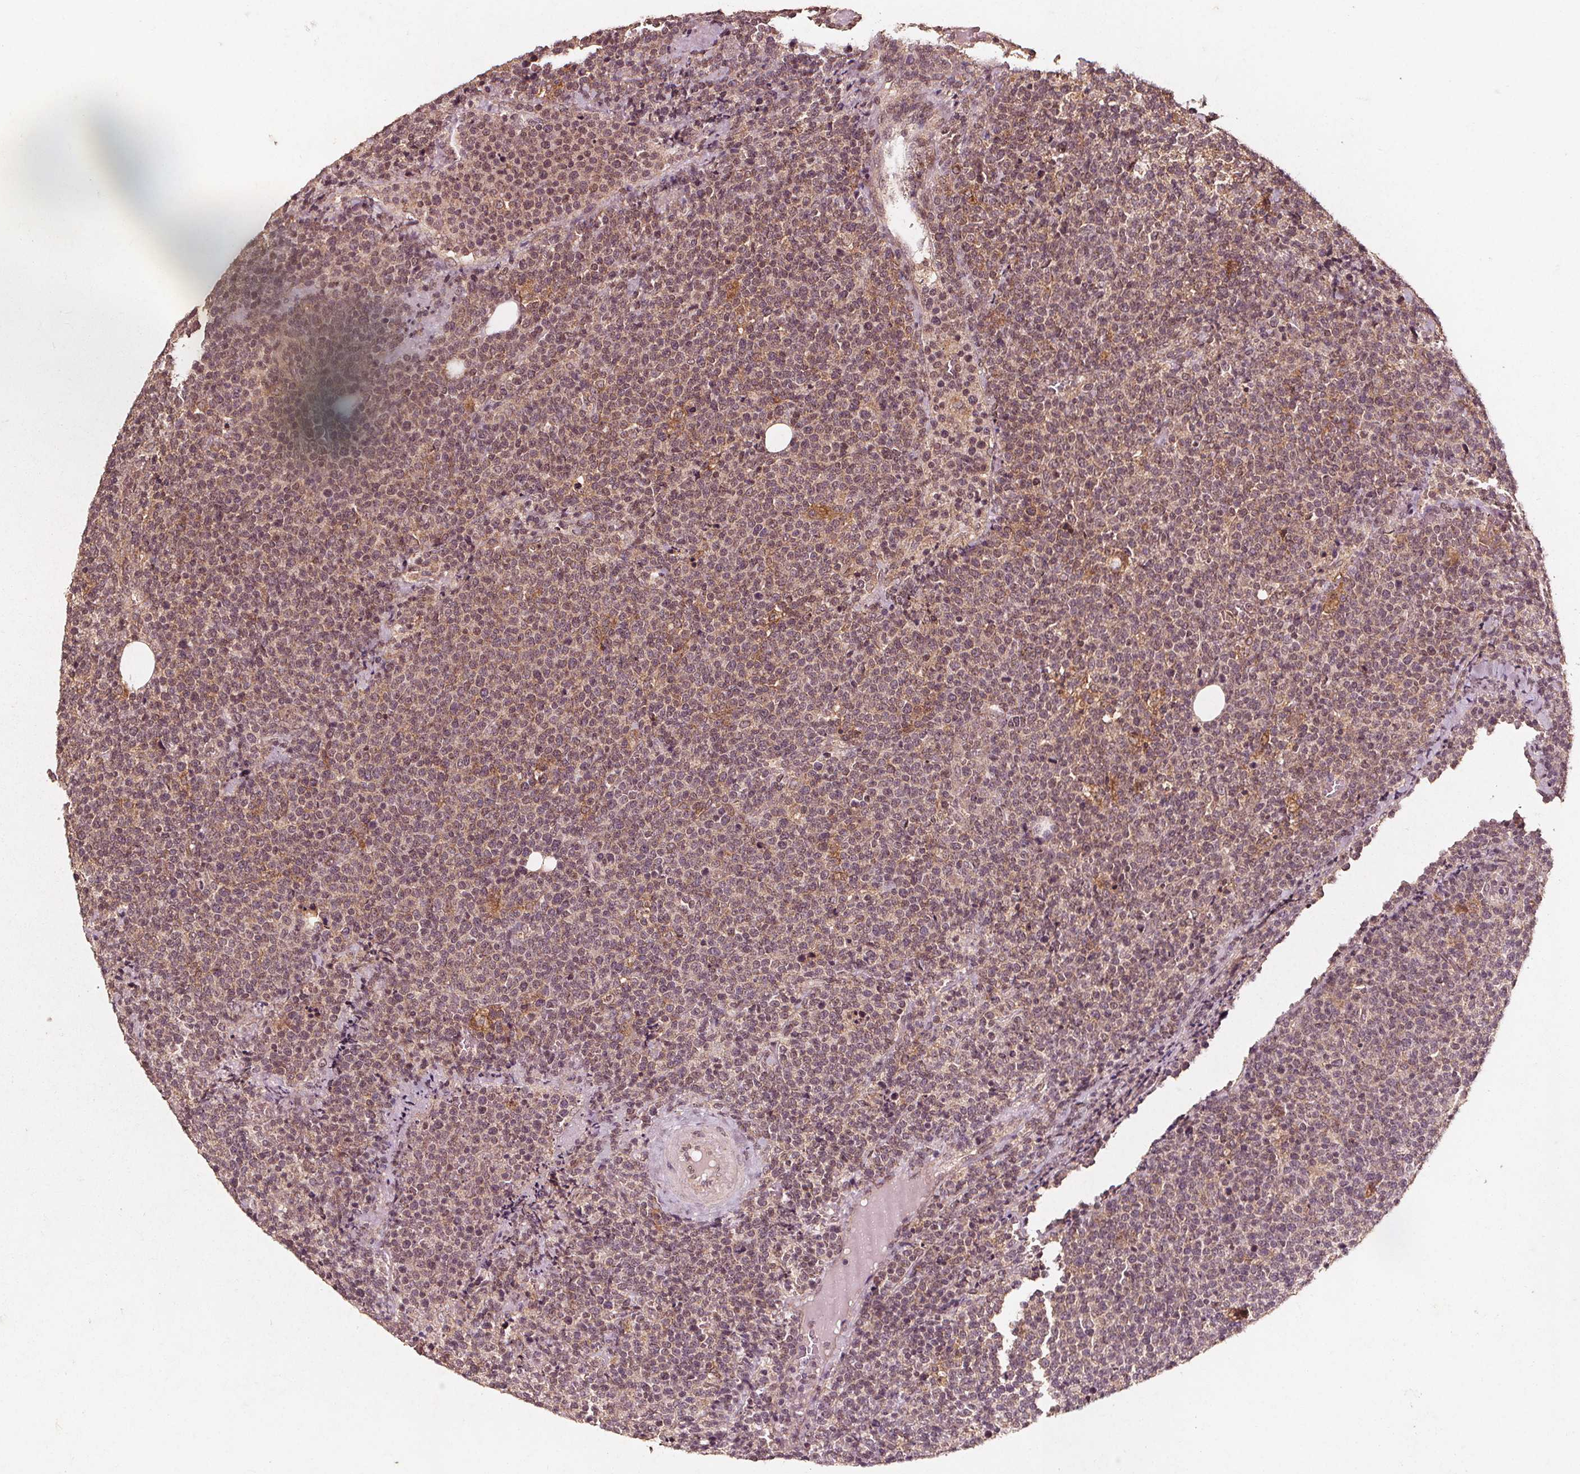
{"staining": {"intensity": "weak", "quantity": "<25%", "location": "cytoplasmic/membranous"}, "tissue": "lymphoma", "cell_type": "Tumor cells", "image_type": "cancer", "snomed": [{"axis": "morphology", "description": "Malignant lymphoma, non-Hodgkin's type, High grade"}, {"axis": "topography", "description": "Lymph node"}], "caption": "Tumor cells show no significant protein positivity in lymphoma.", "gene": "ABCA1", "patient": {"sex": "male", "age": 61}}